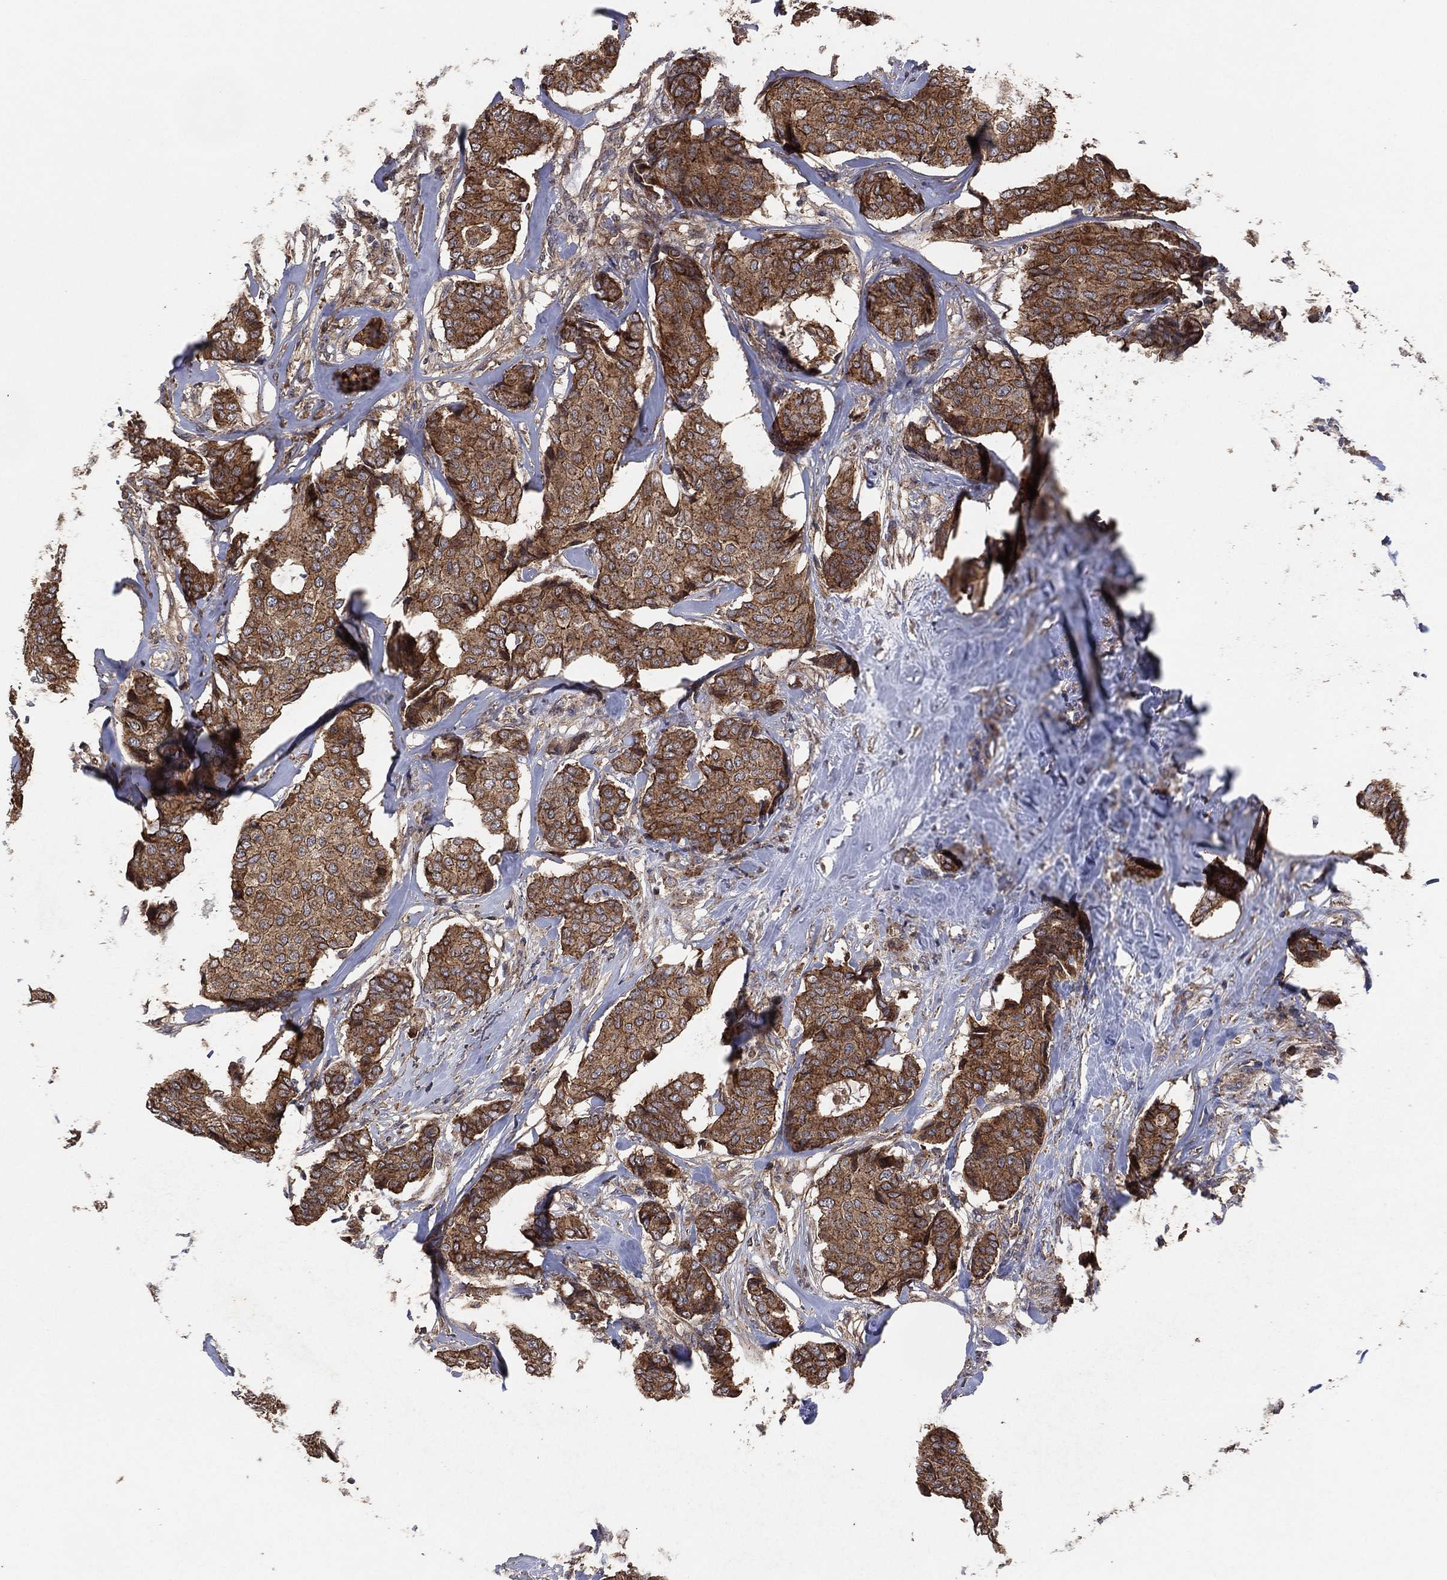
{"staining": {"intensity": "strong", "quantity": "25%-75%", "location": "cytoplasmic/membranous"}, "tissue": "breast cancer", "cell_type": "Tumor cells", "image_type": "cancer", "snomed": [{"axis": "morphology", "description": "Duct carcinoma"}, {"axis": "topography", "description": "Breast"}], "caption": "The image exhibits staining of breast cancer, revealing strong cytoplasmic/membranous protein expression (brown color) within tumor cells. (IHC, brightfield microscopy, high magnification).", "gene": "LIMD1", "patient": {"sex": "female", "age": 75}}